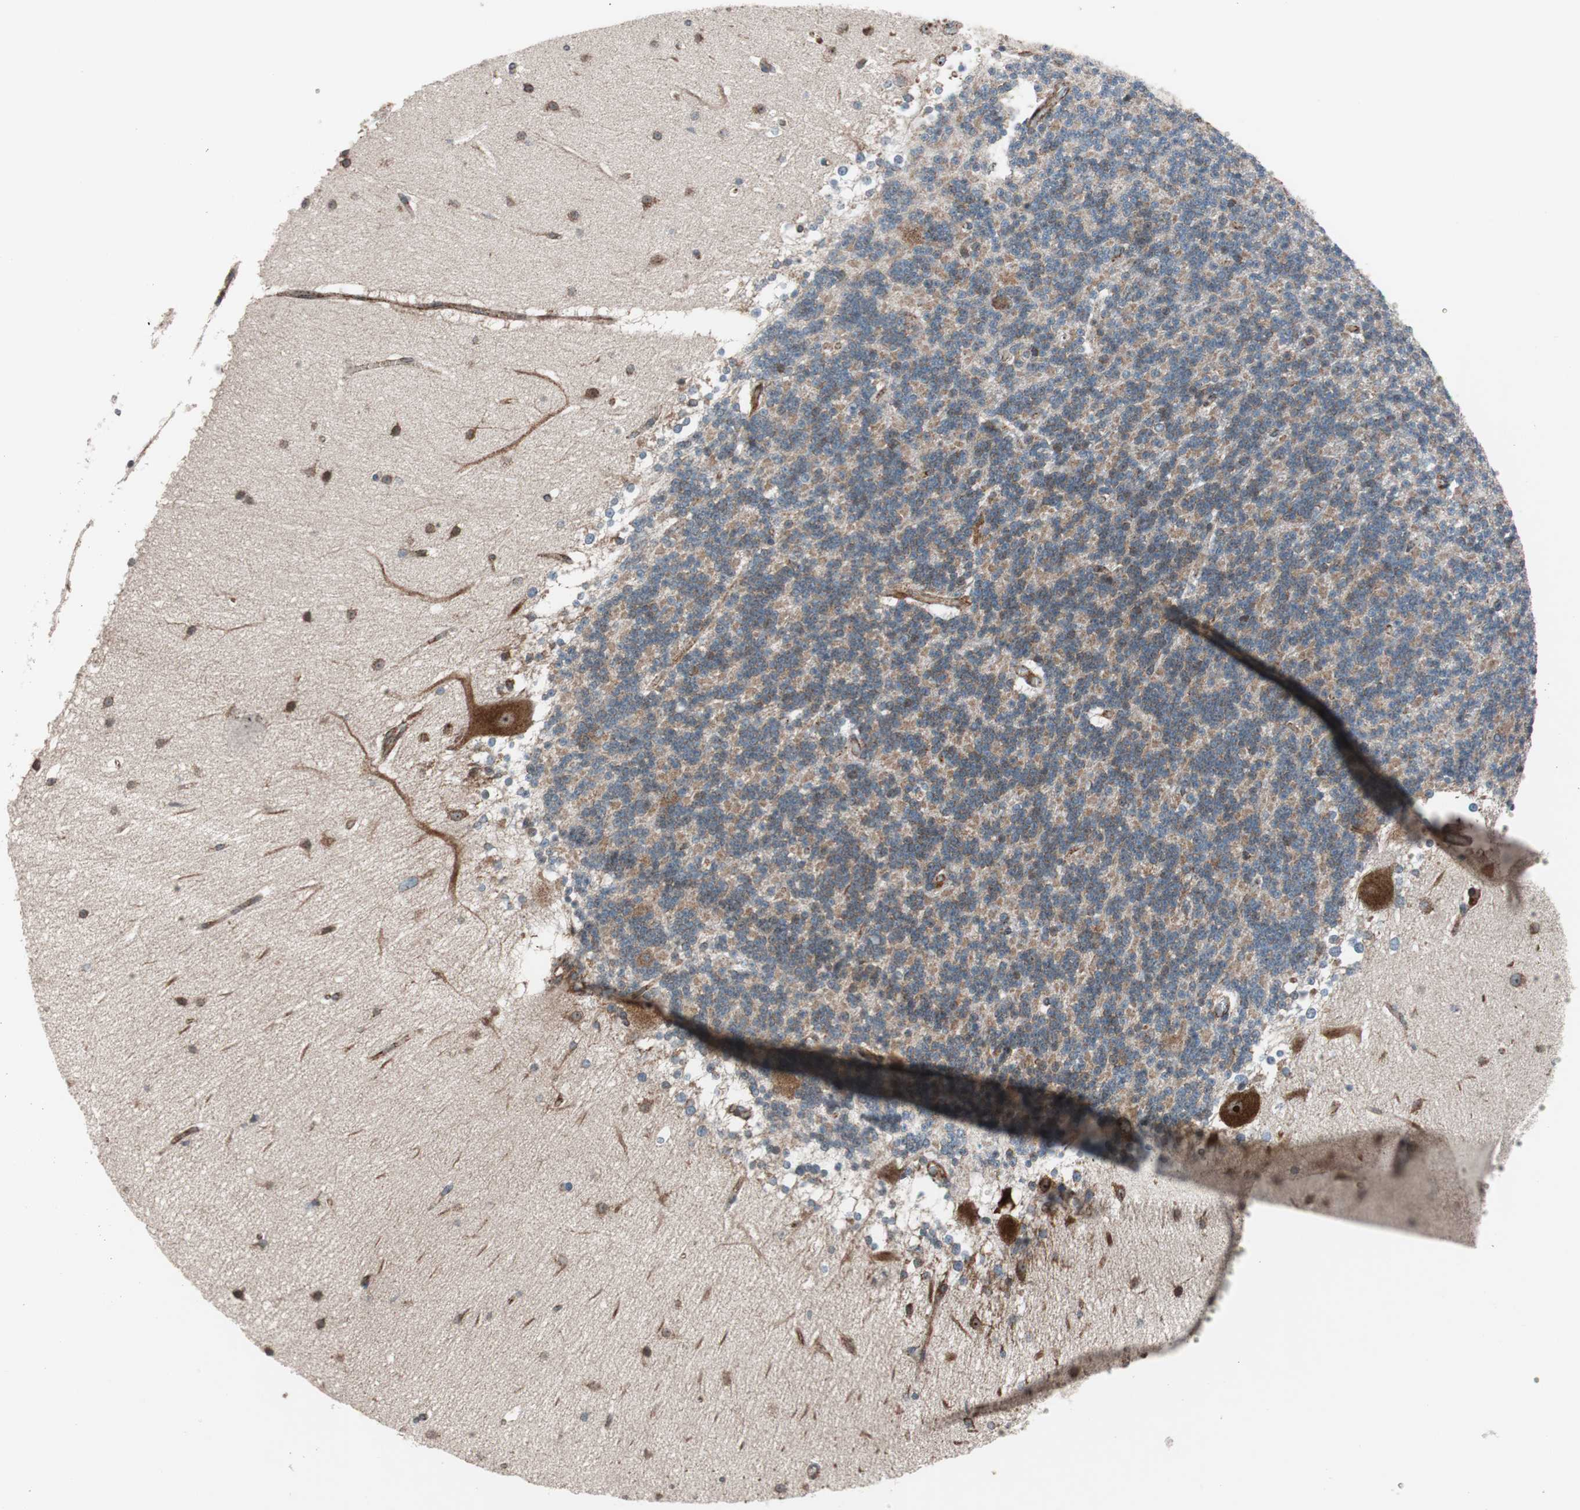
{"staining": {"intensity": "negative", "quantity": "none", "location": "none"}, "tissue": "cerebellum", "cell_type": "Cells in granular layer", "image_type": "normal", "snomed": [{"axis": "morphology", "description": "Normal tissue, NOS"}, {"axis": "topography", "description": "Cerebellum"}], "caption": "IHC photomicrograph of benign cerebellum: human cerebellum stained with DAB reveals no significant protein staining in cells in granular layer.", "gene": "CCL14", "patient": {"sex": "female", "age": 19}}